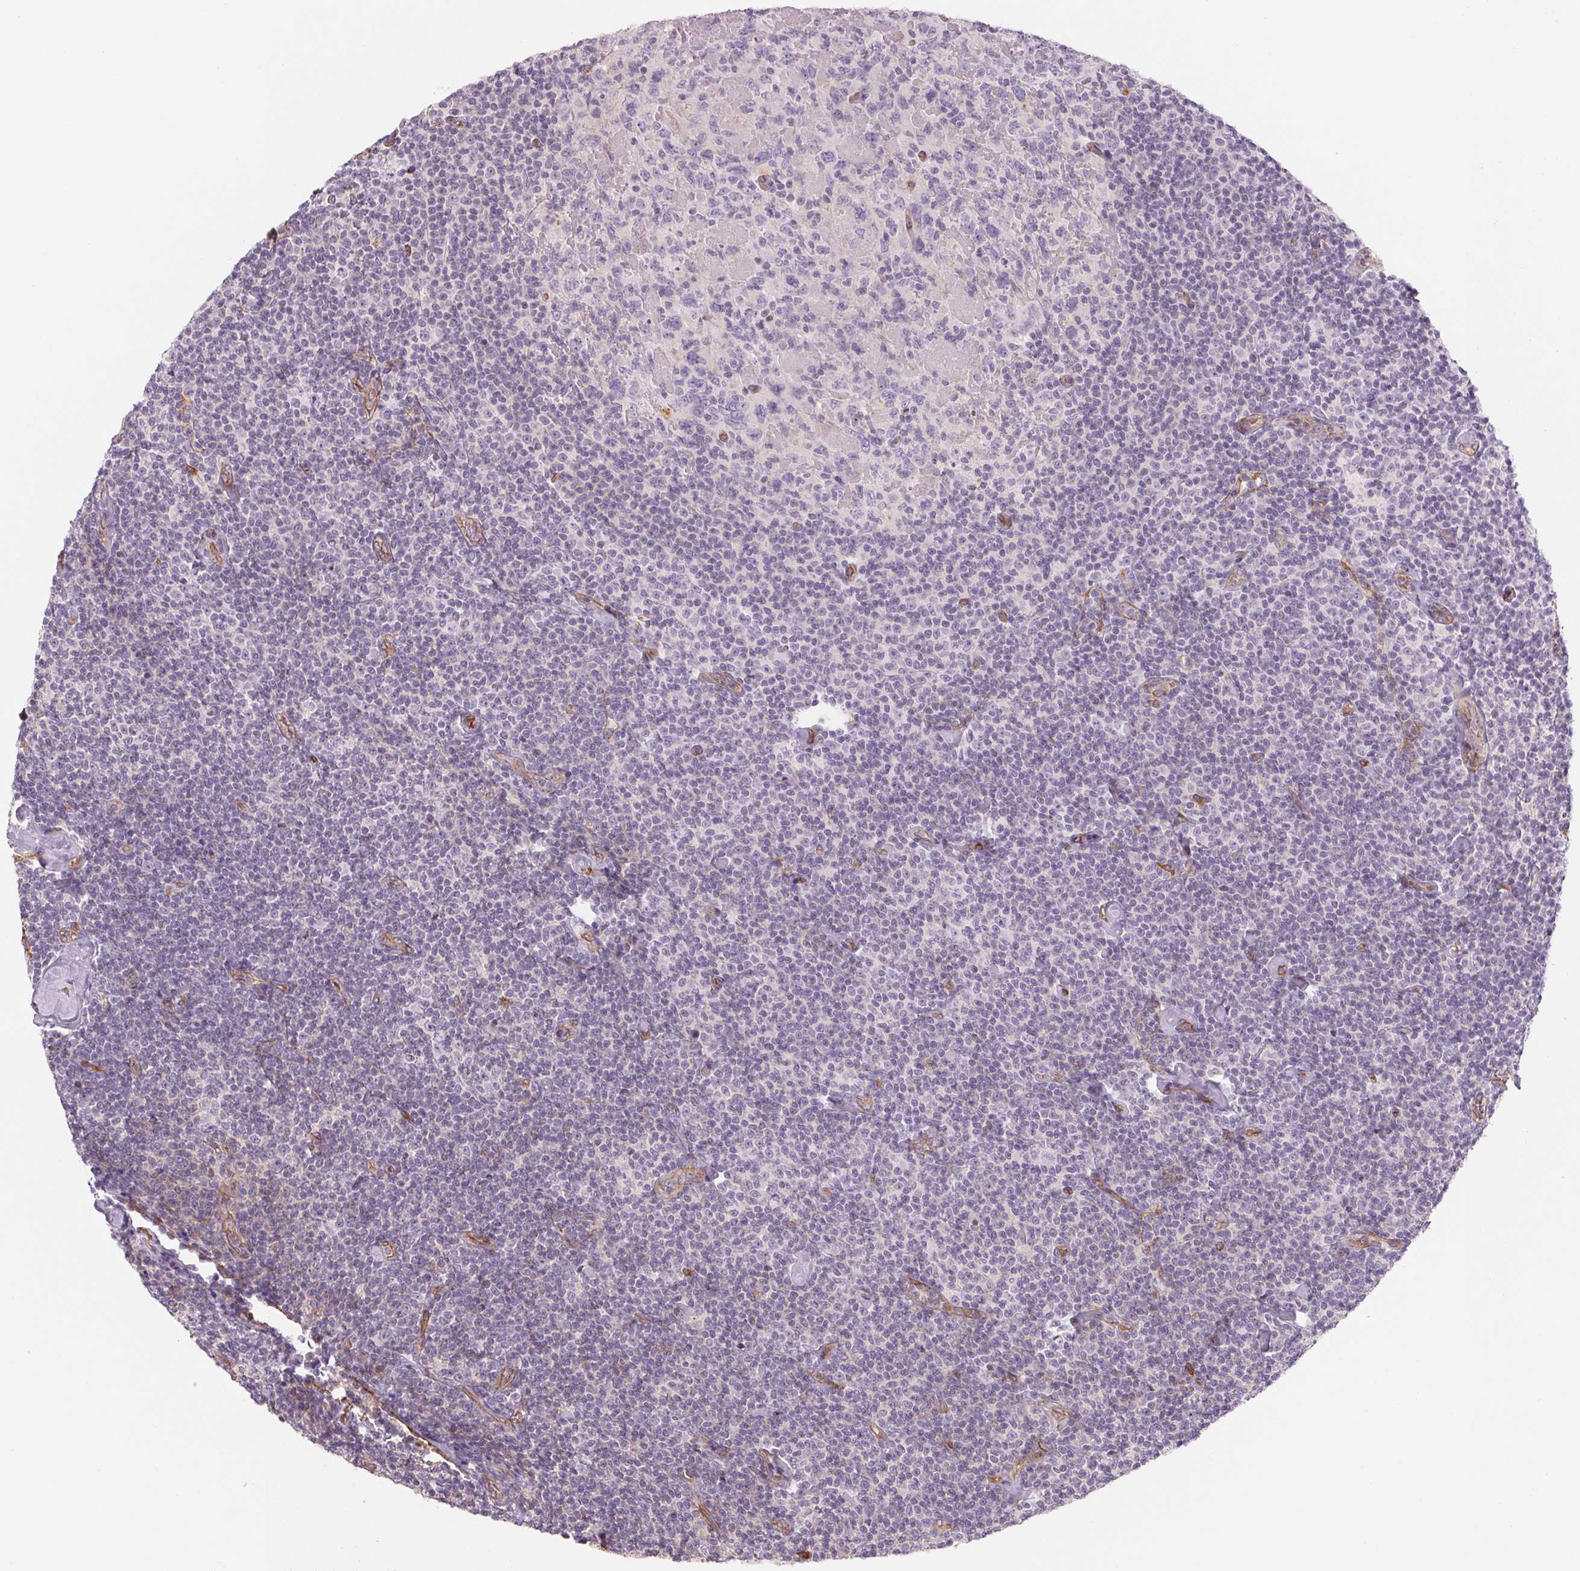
{"staining": {"intensity": "negative", "quantity": "none", "location": "none"}, "tissue": "lymphoma", "cell_type": "Tumor cells", "image_type": "cancer", "snomed": [{"axis": "morphology", "description": "Malignant lymphoma, non-Hodgkin's type, Low grade"}, {"axis": "topography", "description": "Lymph node"}], "caption": "A high-resolution micrograph shows immunohistochemistry staining of lymphoma, which shows no significant staining in tumor cells.", "gene": "ANKRD13B", "patient": {"sex": "male", "age": 81}}